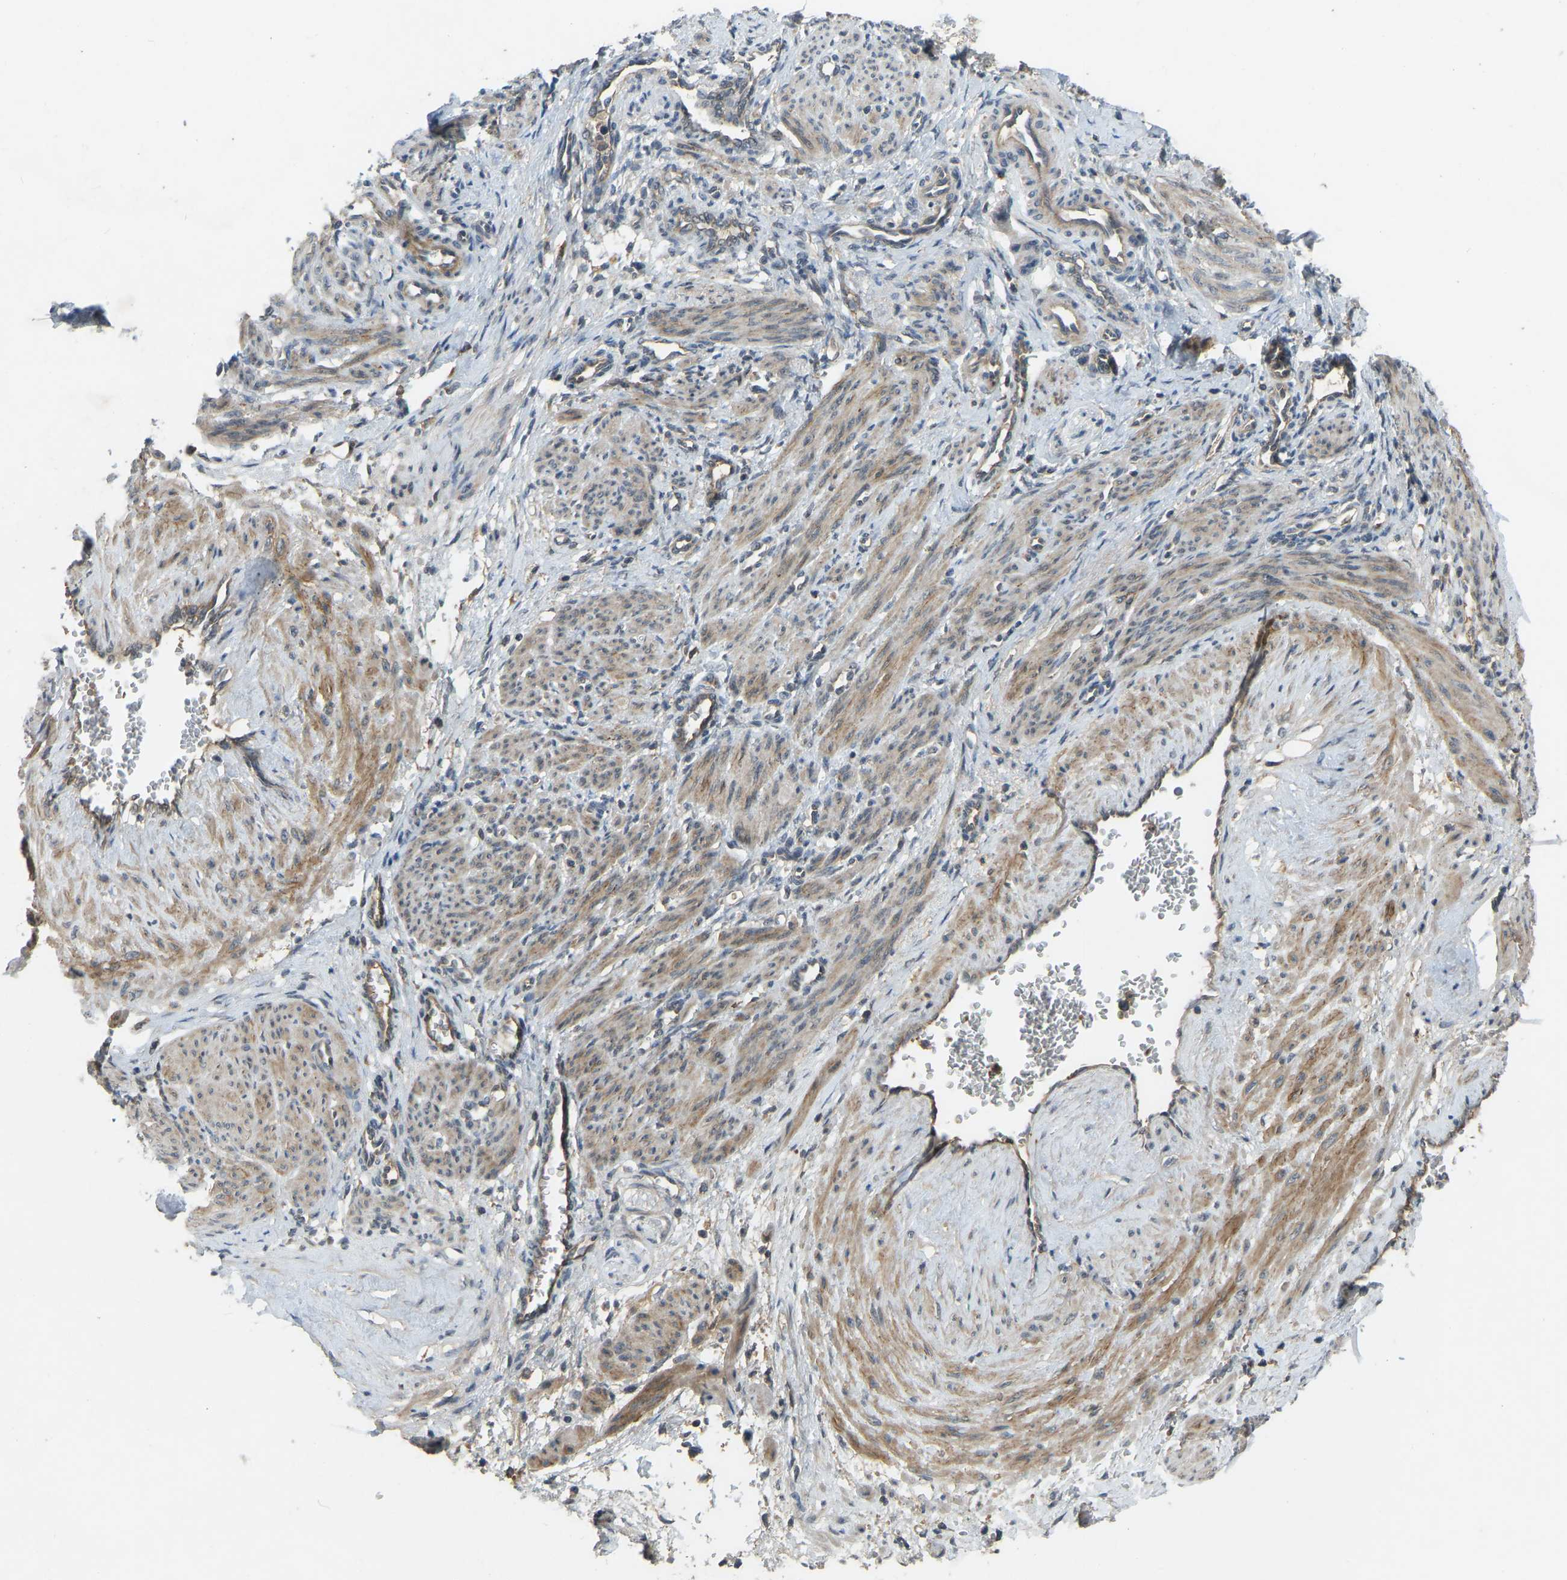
{"staining": {"intensity": "moderate", "quantity": ">75%", "location": "cytoplasmic/membranous"}, "tissue": "smooth muscle", "cell_type": "Smooth muscle cells", "image_type": "normal", "snomed": [{"axis": "morphology", "description": "Normal tissue, NOS"}, {"axis": "topography", "description": "Endometrium"}], "caption": "A photomicrograph showing moderate cytoplasmic/membranous staining in about >75% of smooth muscle cells in normal smooth muscle, as visualized by brown immunohistochemical staining.", "gene": "ZNF71", "patient": {"sex": "female", "age": 33}}